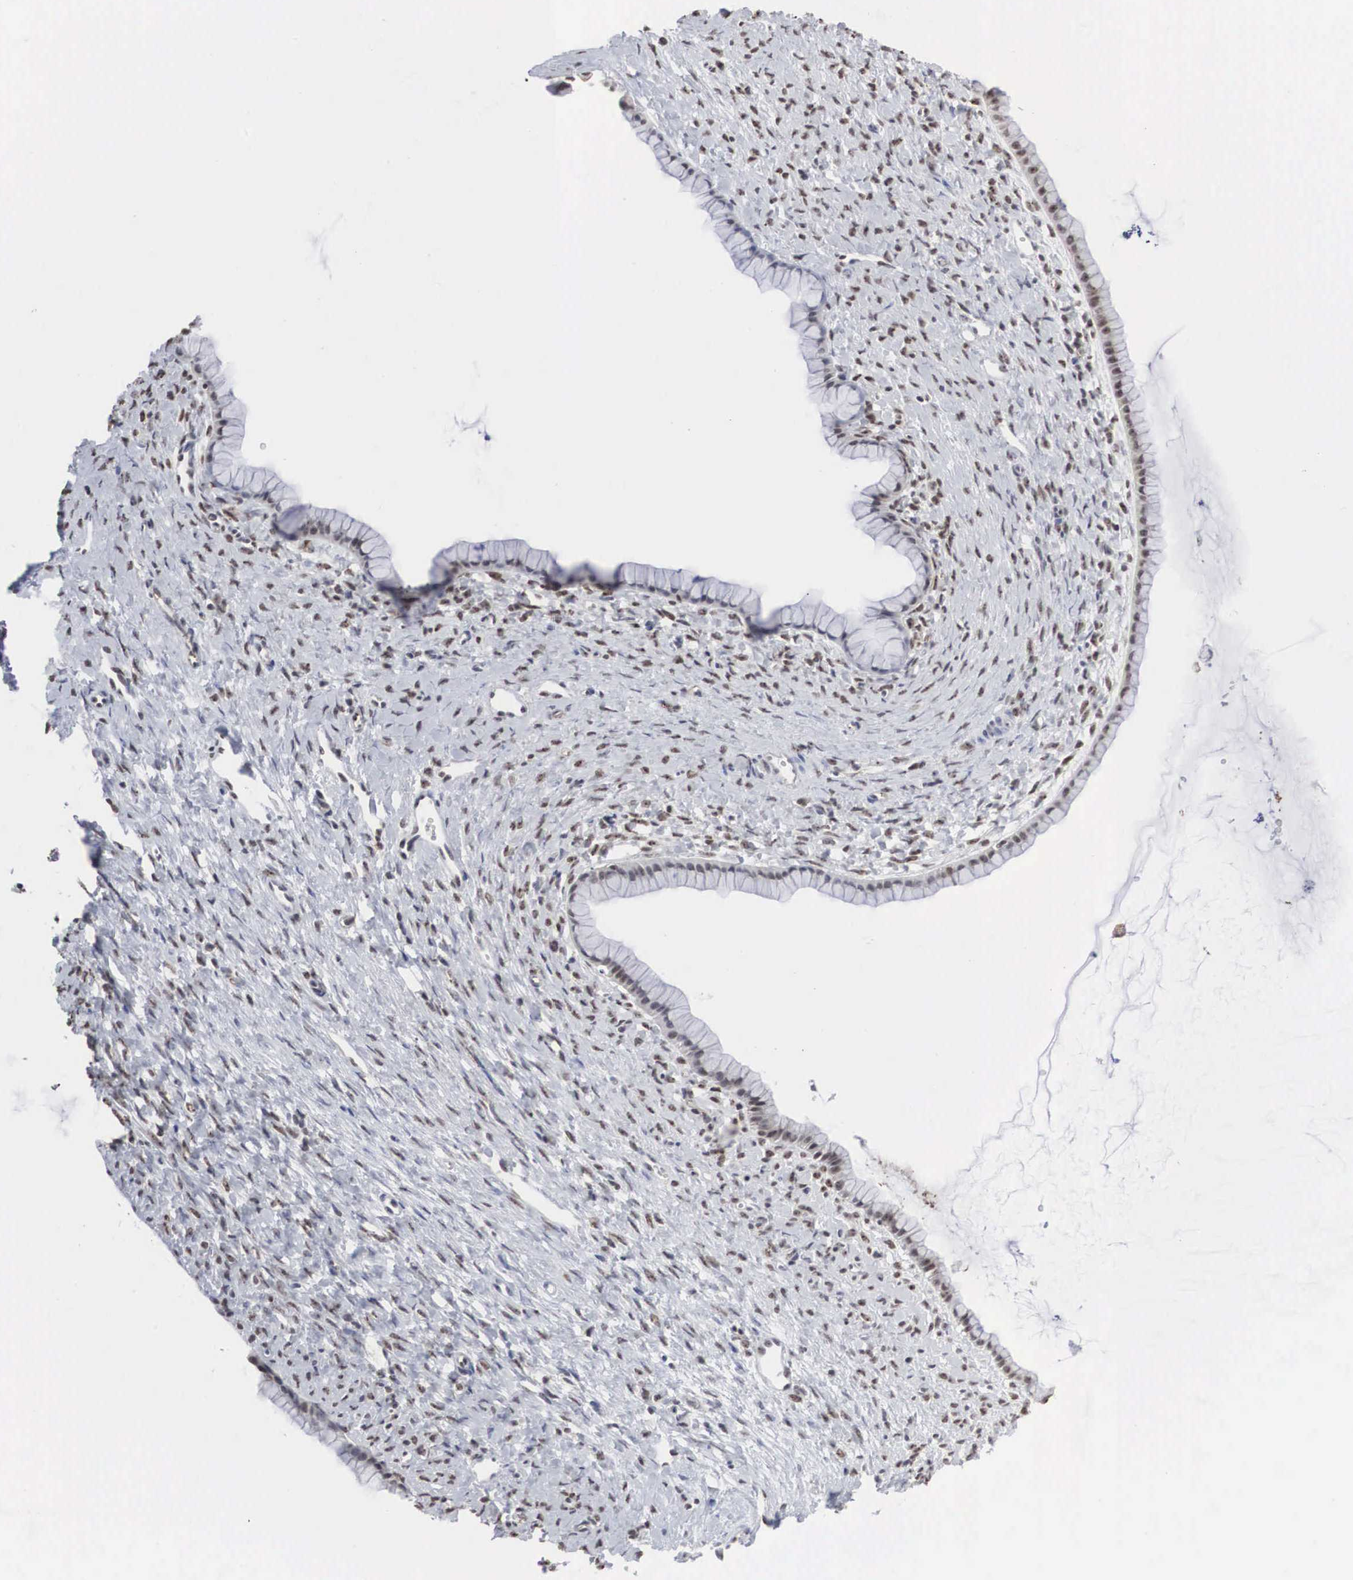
{"staining": {"intensity": "negative", "quantity": "none", "location": "none"}, "tissue": "ovarian cancer", "cell_type": "Tumor cells", "image_type": "cancer", "snomed": [{"axis": "morphology", "description": "Cystadenocarcinoma, mucinous, NOS"}, {"axis": "topography", "description": "Ovary"}], "caption": "Image shows no protein expression in tumor cells of mucinous cystadenocarcinoma (ovarian) tissue.", "gene": "AUTS2", "patient": {"sex": "female", "age": 25}}